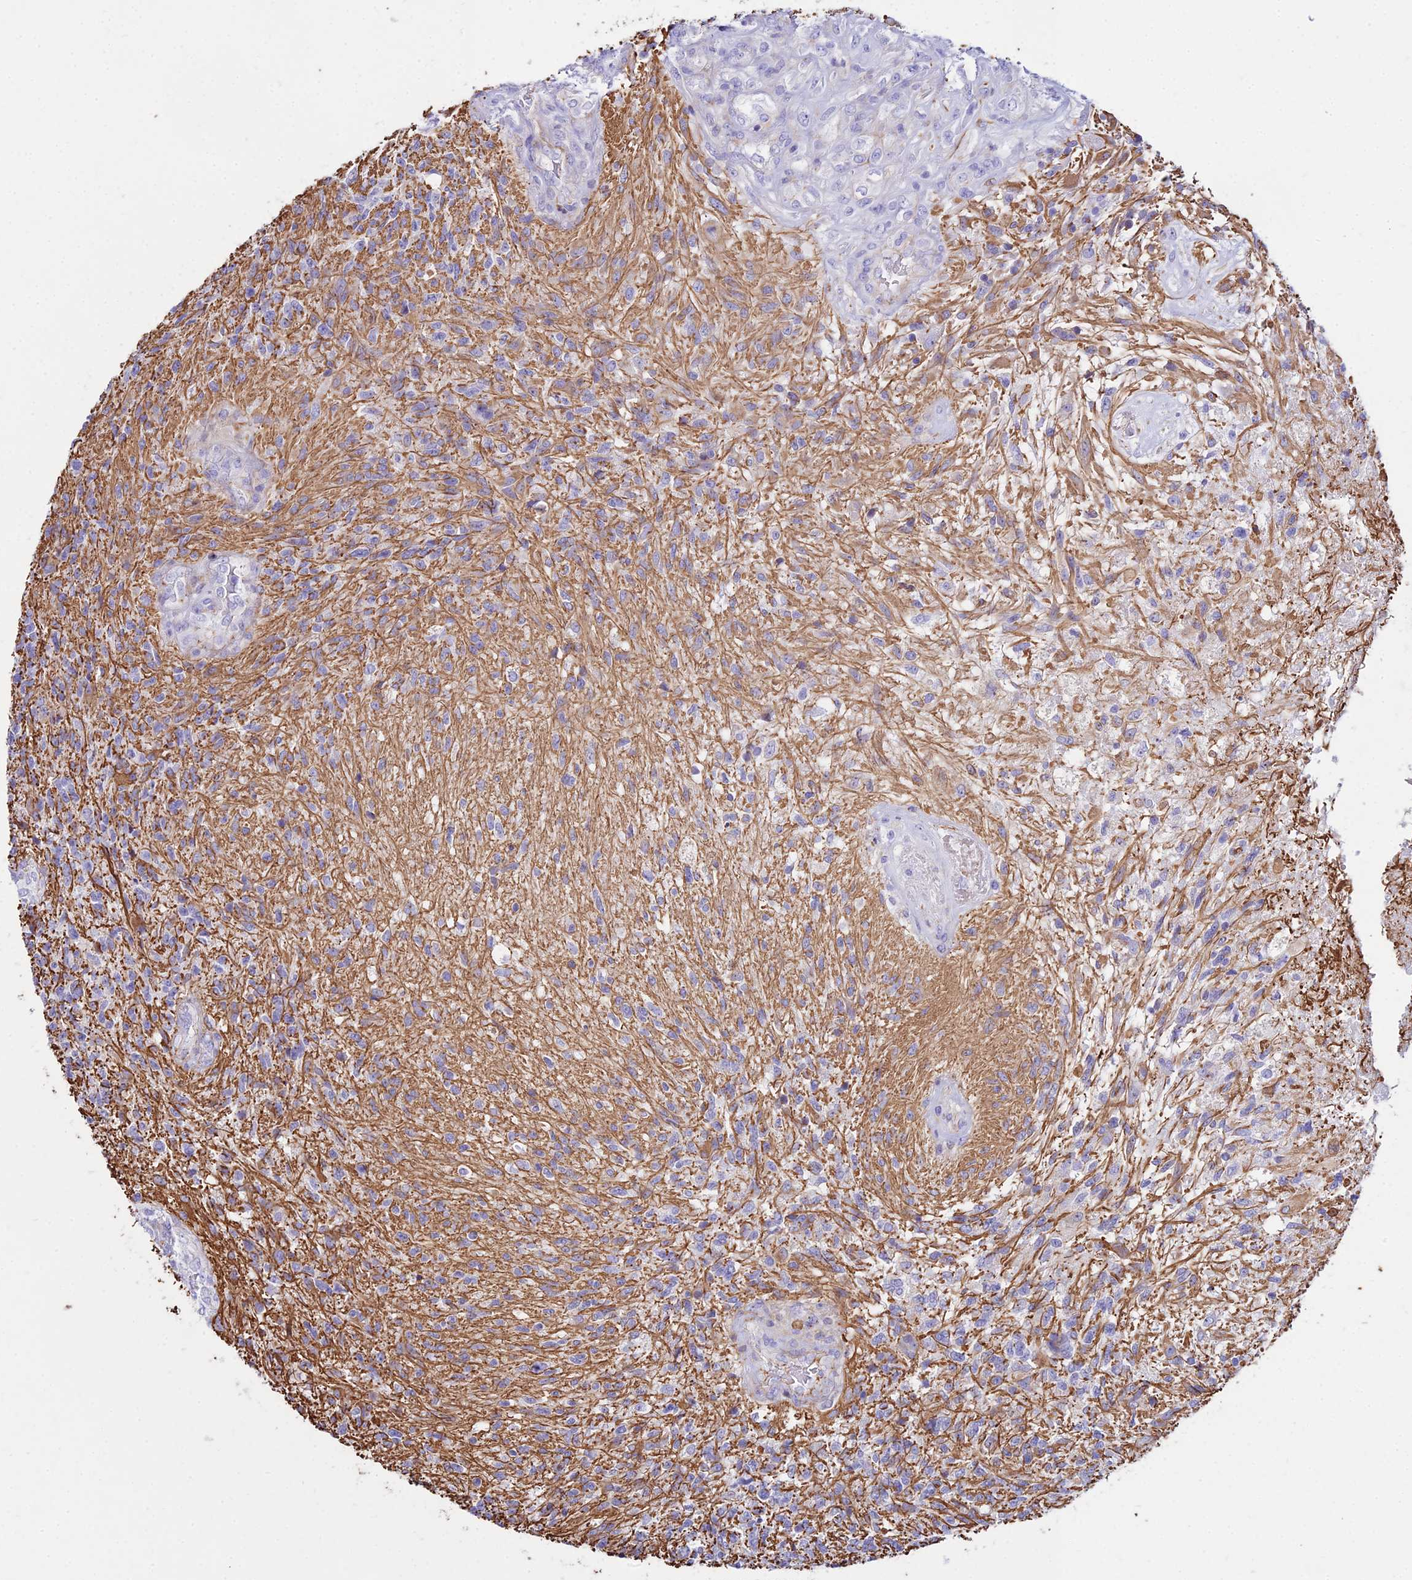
{"staining": {"intensity": "weak", "quantity": "<25%", "location": "cytoplasmic/membranous"}, "tissue": "glioma", "cell_type": "Tumor cells", "image_type": "cancer", "snomed": [{"axis": "morphology", "description": "Glioma, malignant, High grade"}, {"axis": "topography", "description": "Brain"}], "caption": "IHC image of neoplastic tissue: malignant glioma (high-grade) stained with DAB displays no significant protein positivity in tumor cells.", "gene": "DLX1", "patient": {"sex": "male", "age": 56}}